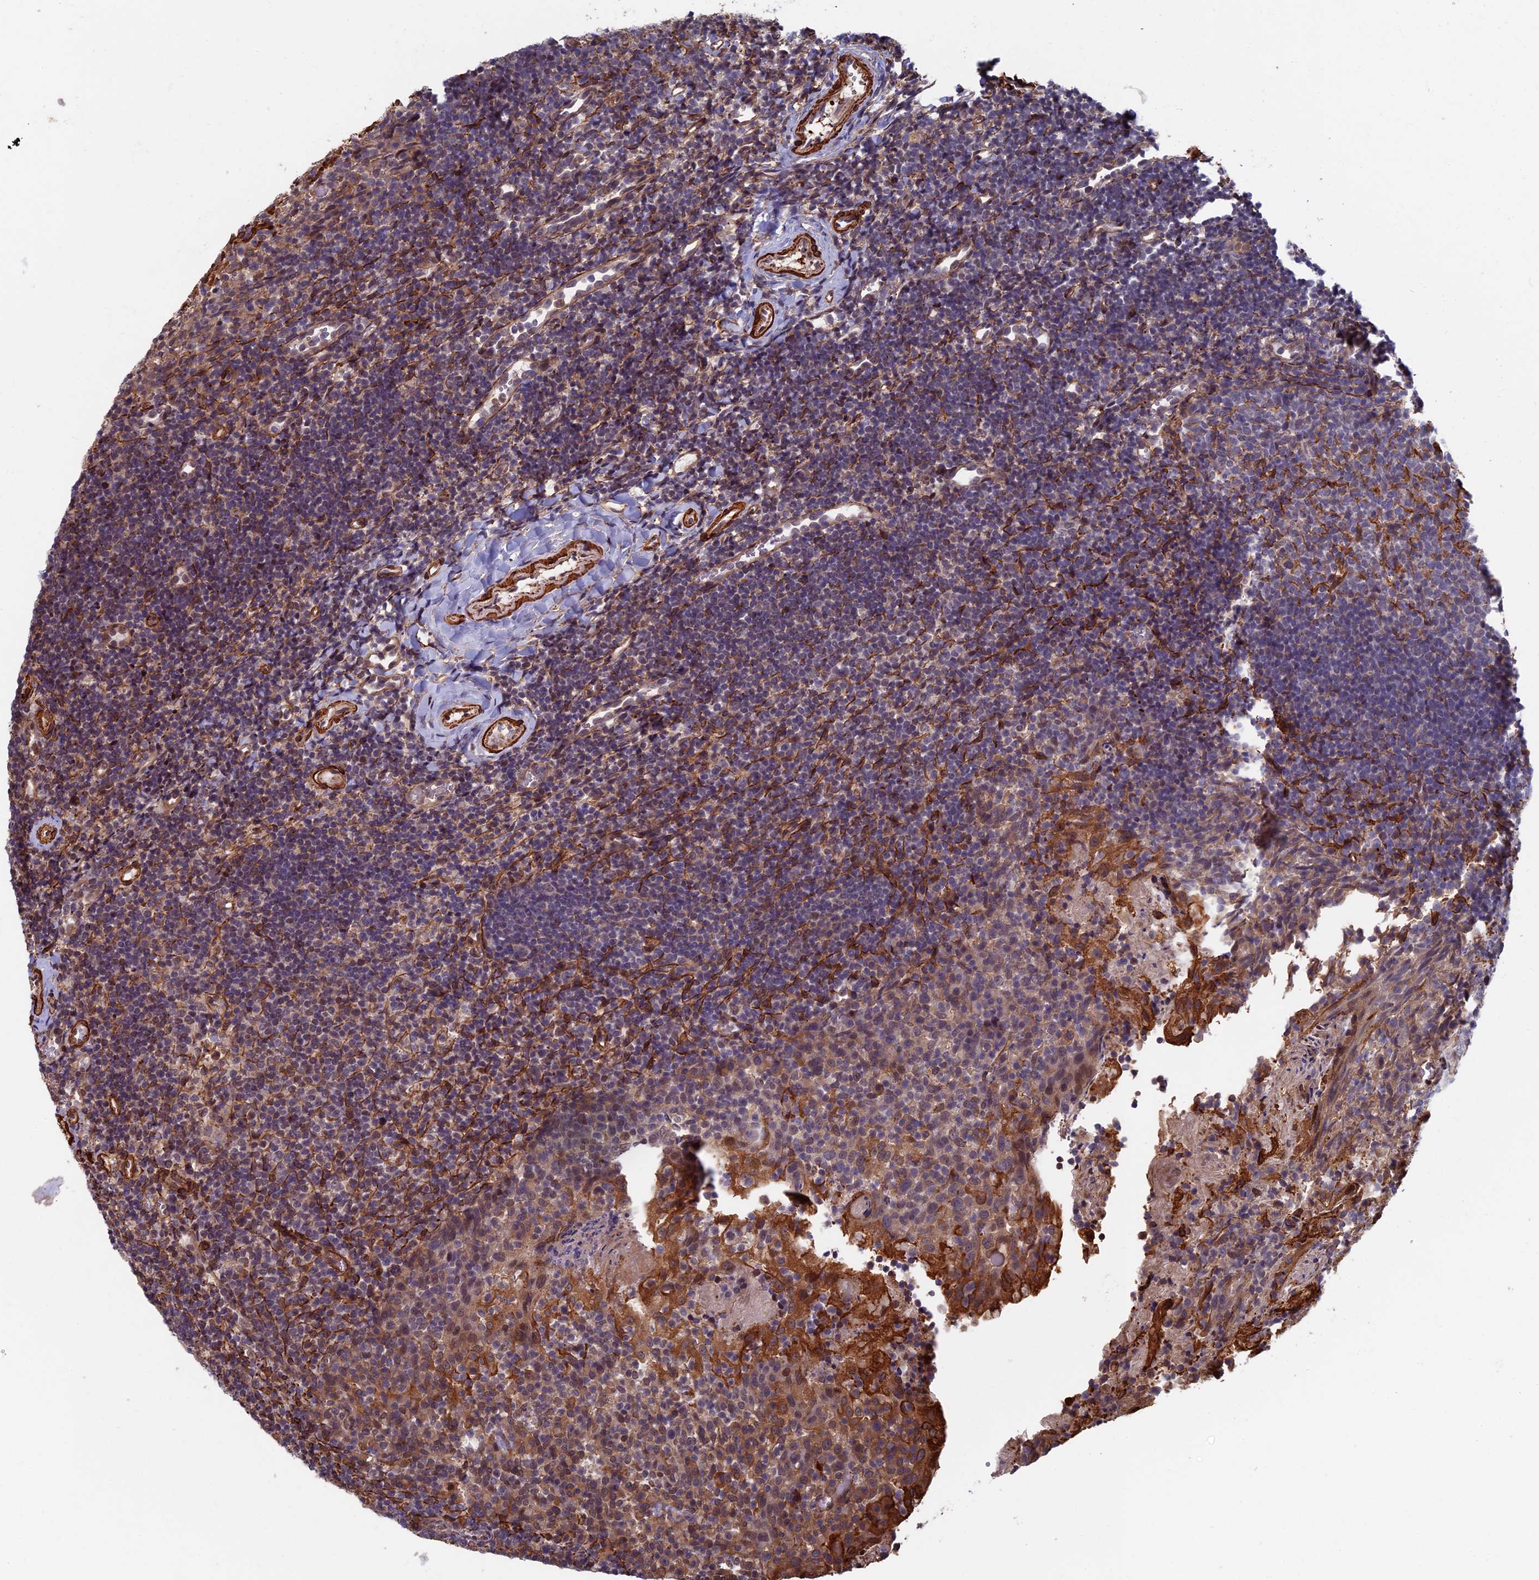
{"staining": {"intensity": "weak", "quantity": "<25%", "location": "cytoplasmic/membranous,nuclear"}, "tissue": "tonsil", "cell_type": "Germinal center cells", "image_type": "normal", "snomed": [{"axis": "morphology", "description": "Normal tissue, NOS"}, {"axis": "topography", "description": "Tonsil"}], "caption": "This is an IHC histopathology image of unremarkable tonsil. There is no positivity in germinal center cells.", "gene": "CTDP1", "patient": {"sex": "female", "age": 10}}